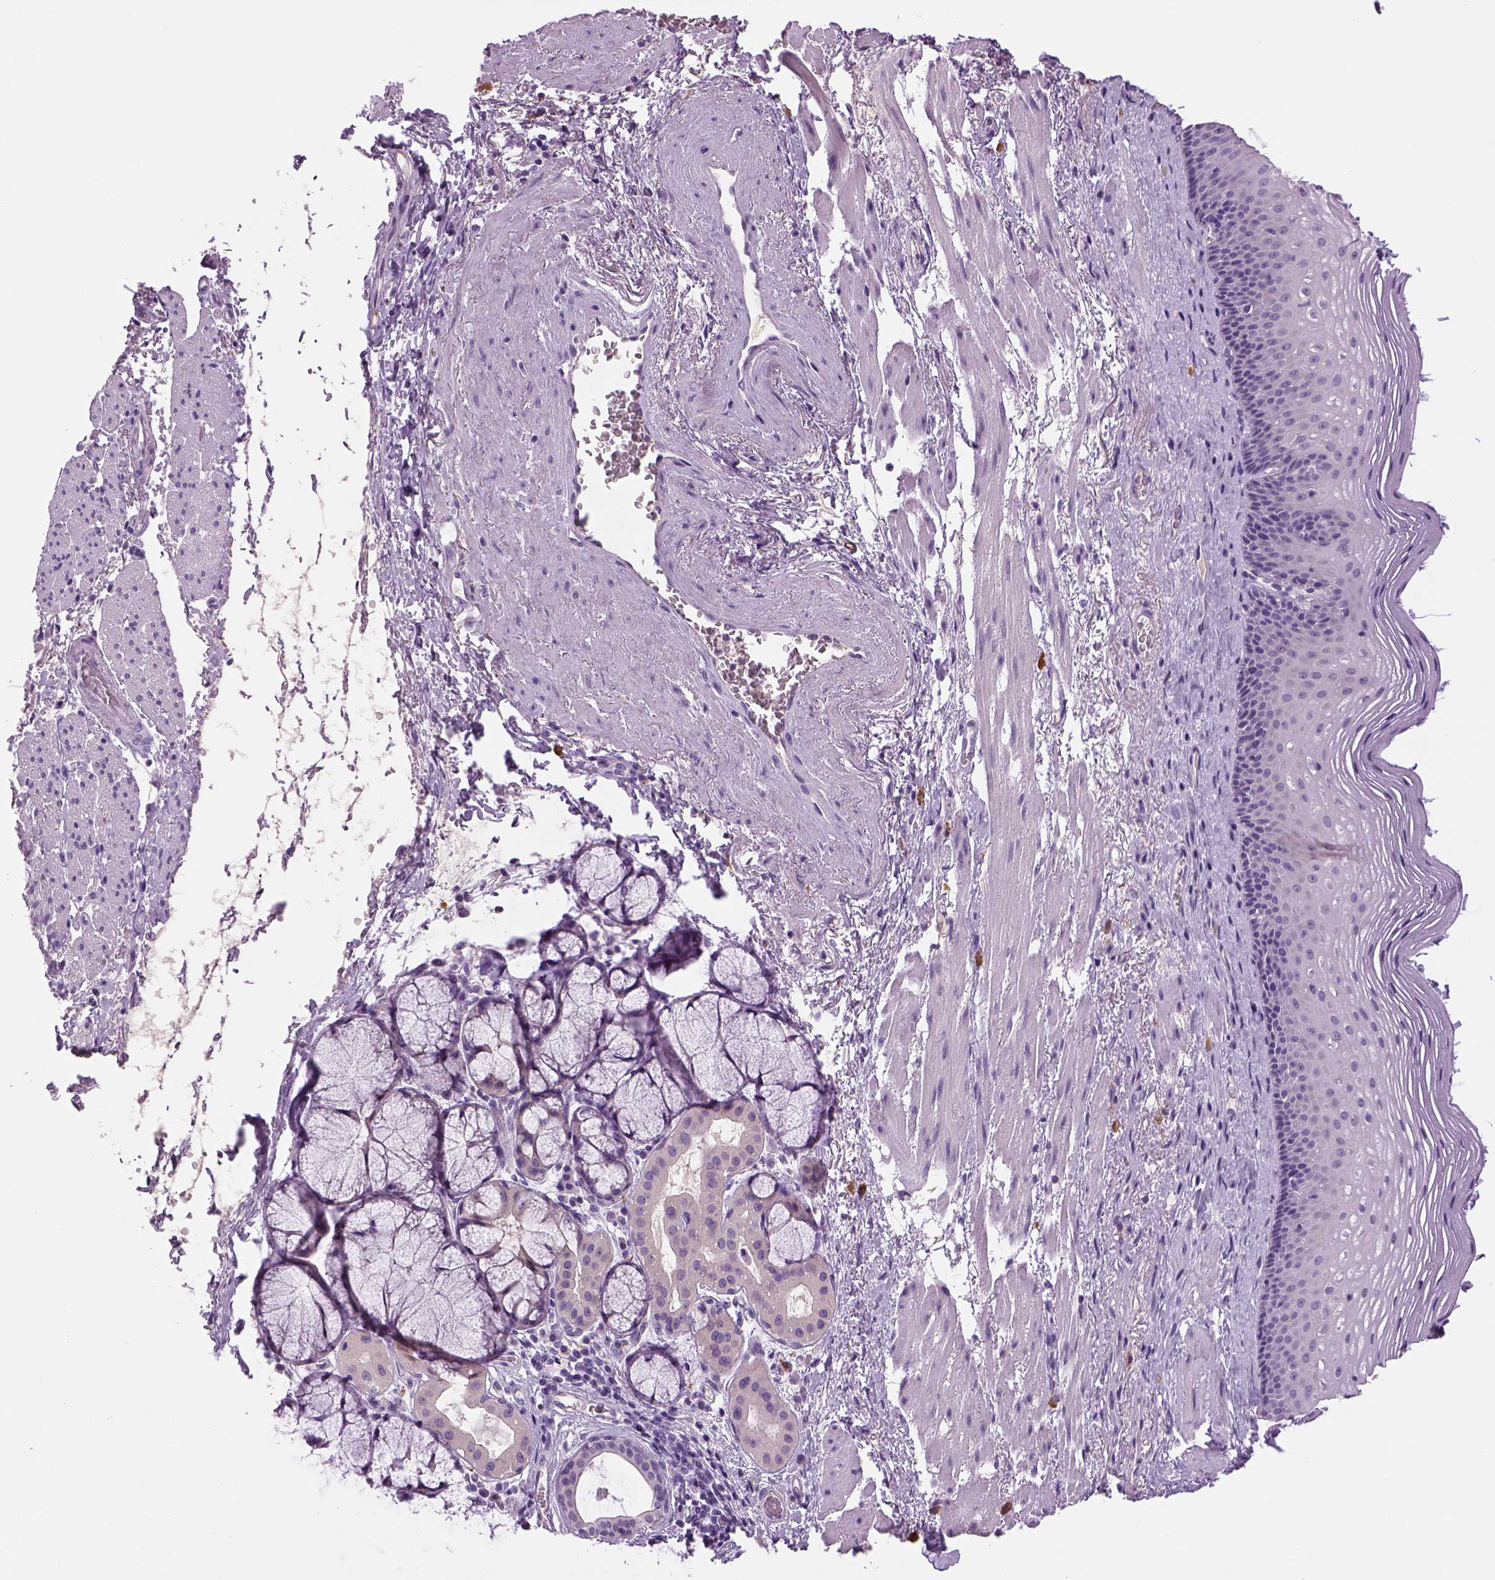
{"staining": {"intensity": "negative", "quantity": "none", "location": "none"}, "tissue": "esophagus", "cell_type": "Squamous epithelial cells", "image_type": "normal", "snomed": [{"axis": "morphology", "description": "Normal tissue, NOS"}, {"axis": "topography", "description": "Esophagus"}], "caption": "The photomicrograph exhibits no significant expression in squamous epithelial cells of esophagus.", "gene": "DBH", "patient": {"sex": "male", "age": 76}}